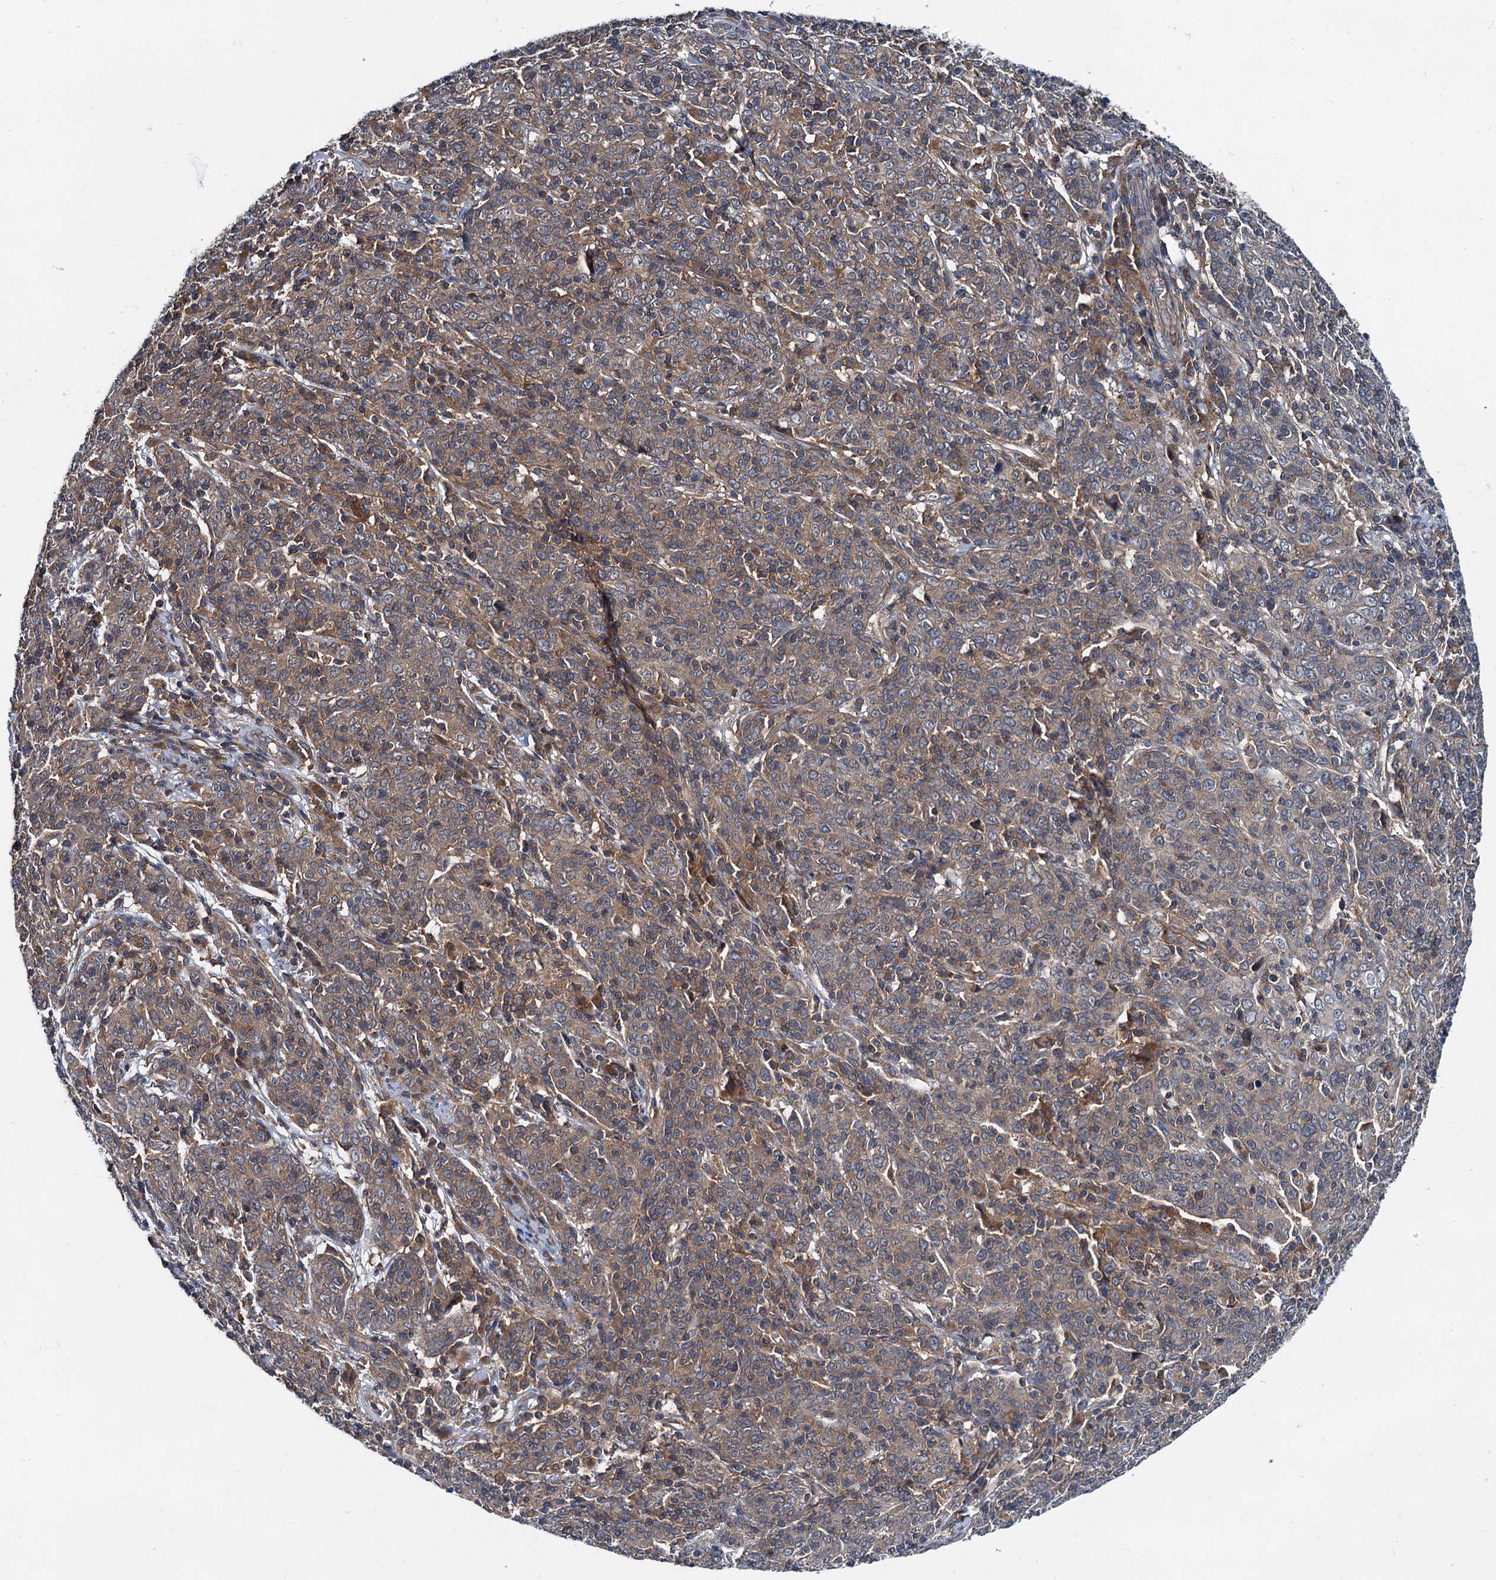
{"staining": {"intensity": "weak", "quantity": "25%-75%", "location": "cytoplasmic/membranous"}, "tissue": "cervical cancer", "cell_type": "Tumor cells", "image_type": "cancer", "snomed": [{"axis": "morphology", "description": "Squamous cell carcinoma, NOS"}, {"axis": "topography", "description": "Cervix"}], "caption": "Immunohistochemical staining of human squamous cell carcinoma (cervical) displays low levels of weak cytoplasmic/membranous protein expression in about 25%-75% of tumor cells.", "gene": "EFL1", "patient": {"sex": "female", "age": 67}}